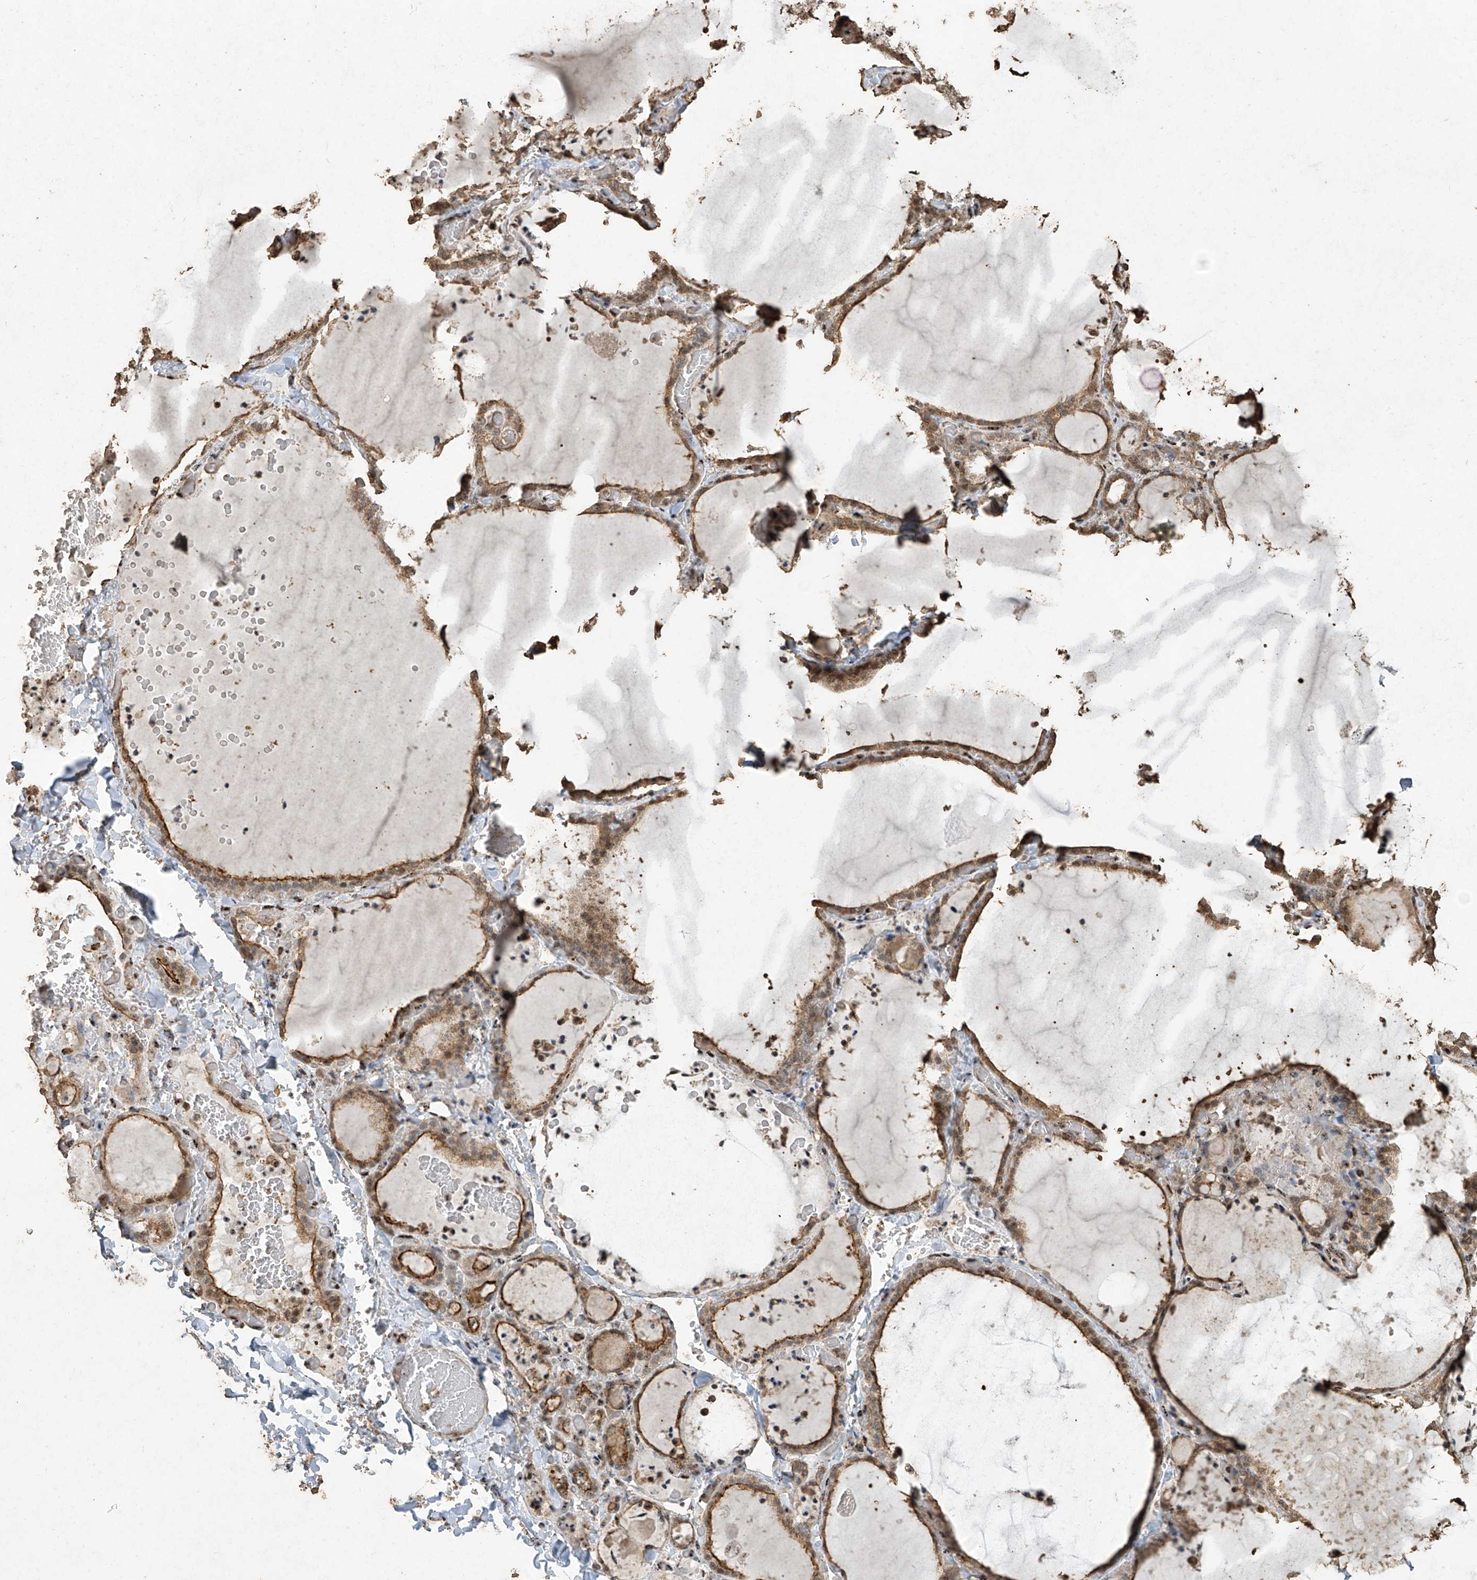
{"staining": {"intensity": "moderate", "quantity": ">75%", "location": "cytoplasmic/membranous,nuclear"}, "tissue": "thyroid gland", "cell_type": "Glandular cells", "image_type": "normal", "snomed": [{"axis": "morphology", "description": "Normal tissue, NOS"}, {"axis": "topography", "description": "Thyroid gland"}], "caption": "The immunohistochemical stain shows moderate cytoplasmic/membranous,nuclear staining in glandular cells of normal thyroid gland. The staining was performed using DAB to visualize the protein expression in brown, while the nuclei were stained in blue with hematoxylin (Magnification: 20x).", "gene": "ERBB3", "patient": {"sex": "female", "age": 22}}